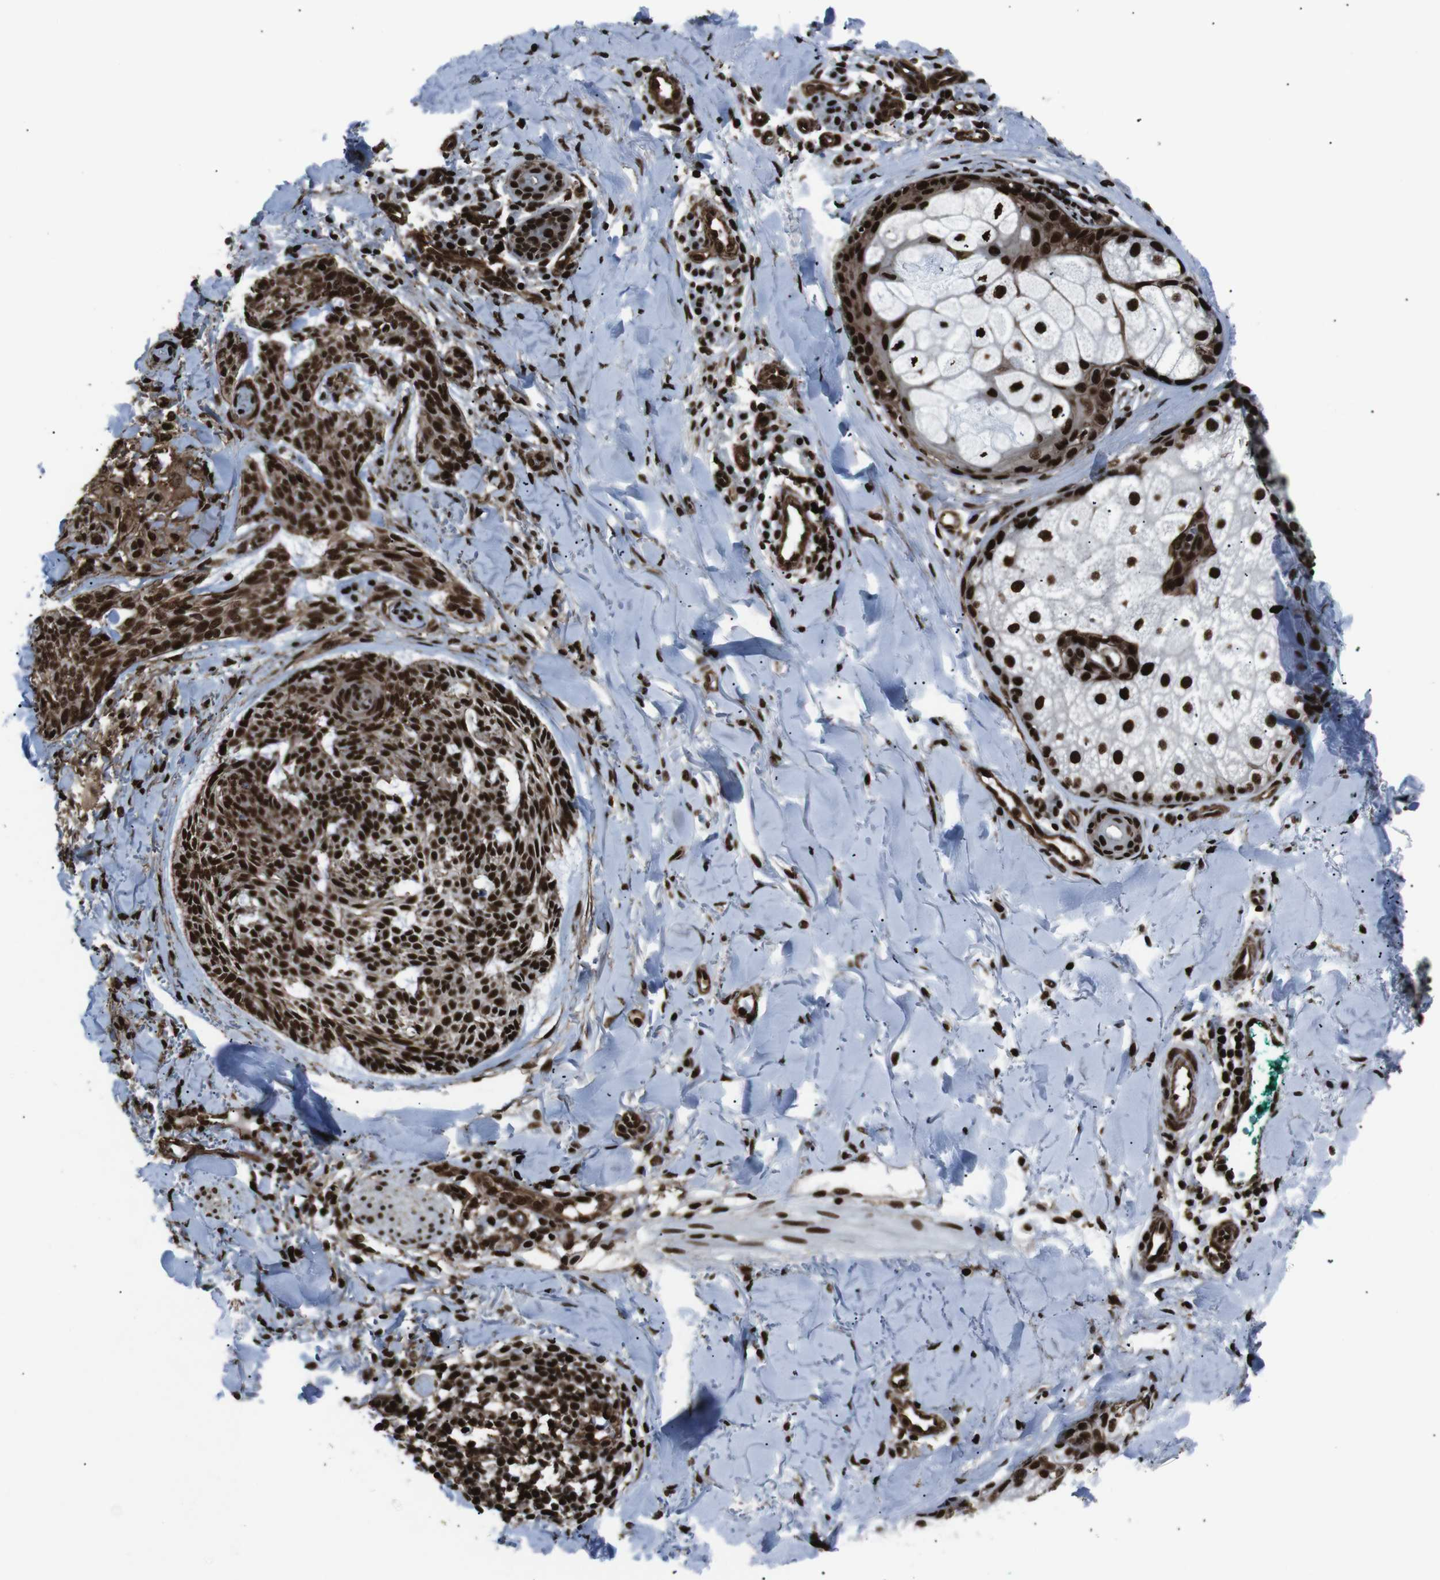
{"staining": {"intensity": "strong", "quantity": ">75%", "location": "nuclear"}, "tissue": "skin cancer", "cell_type": "Tumor cells", "image_type": "cancer", "snomed": [{"axis": "morphology", "description": "Basal cell carcinoma"}, {"axis": "topography", "description": "Skin"}], "caption": "Strong nuclear positivity is present in about >75% of tumor cells in skin basal cell carcinoma. (Stains: DAB in brown, nuclei in blue, Microscopy: brightfield microscopy at high magnification).", "gene": "HNRNPU", "patient": {"sex": "male", "age": 43}}